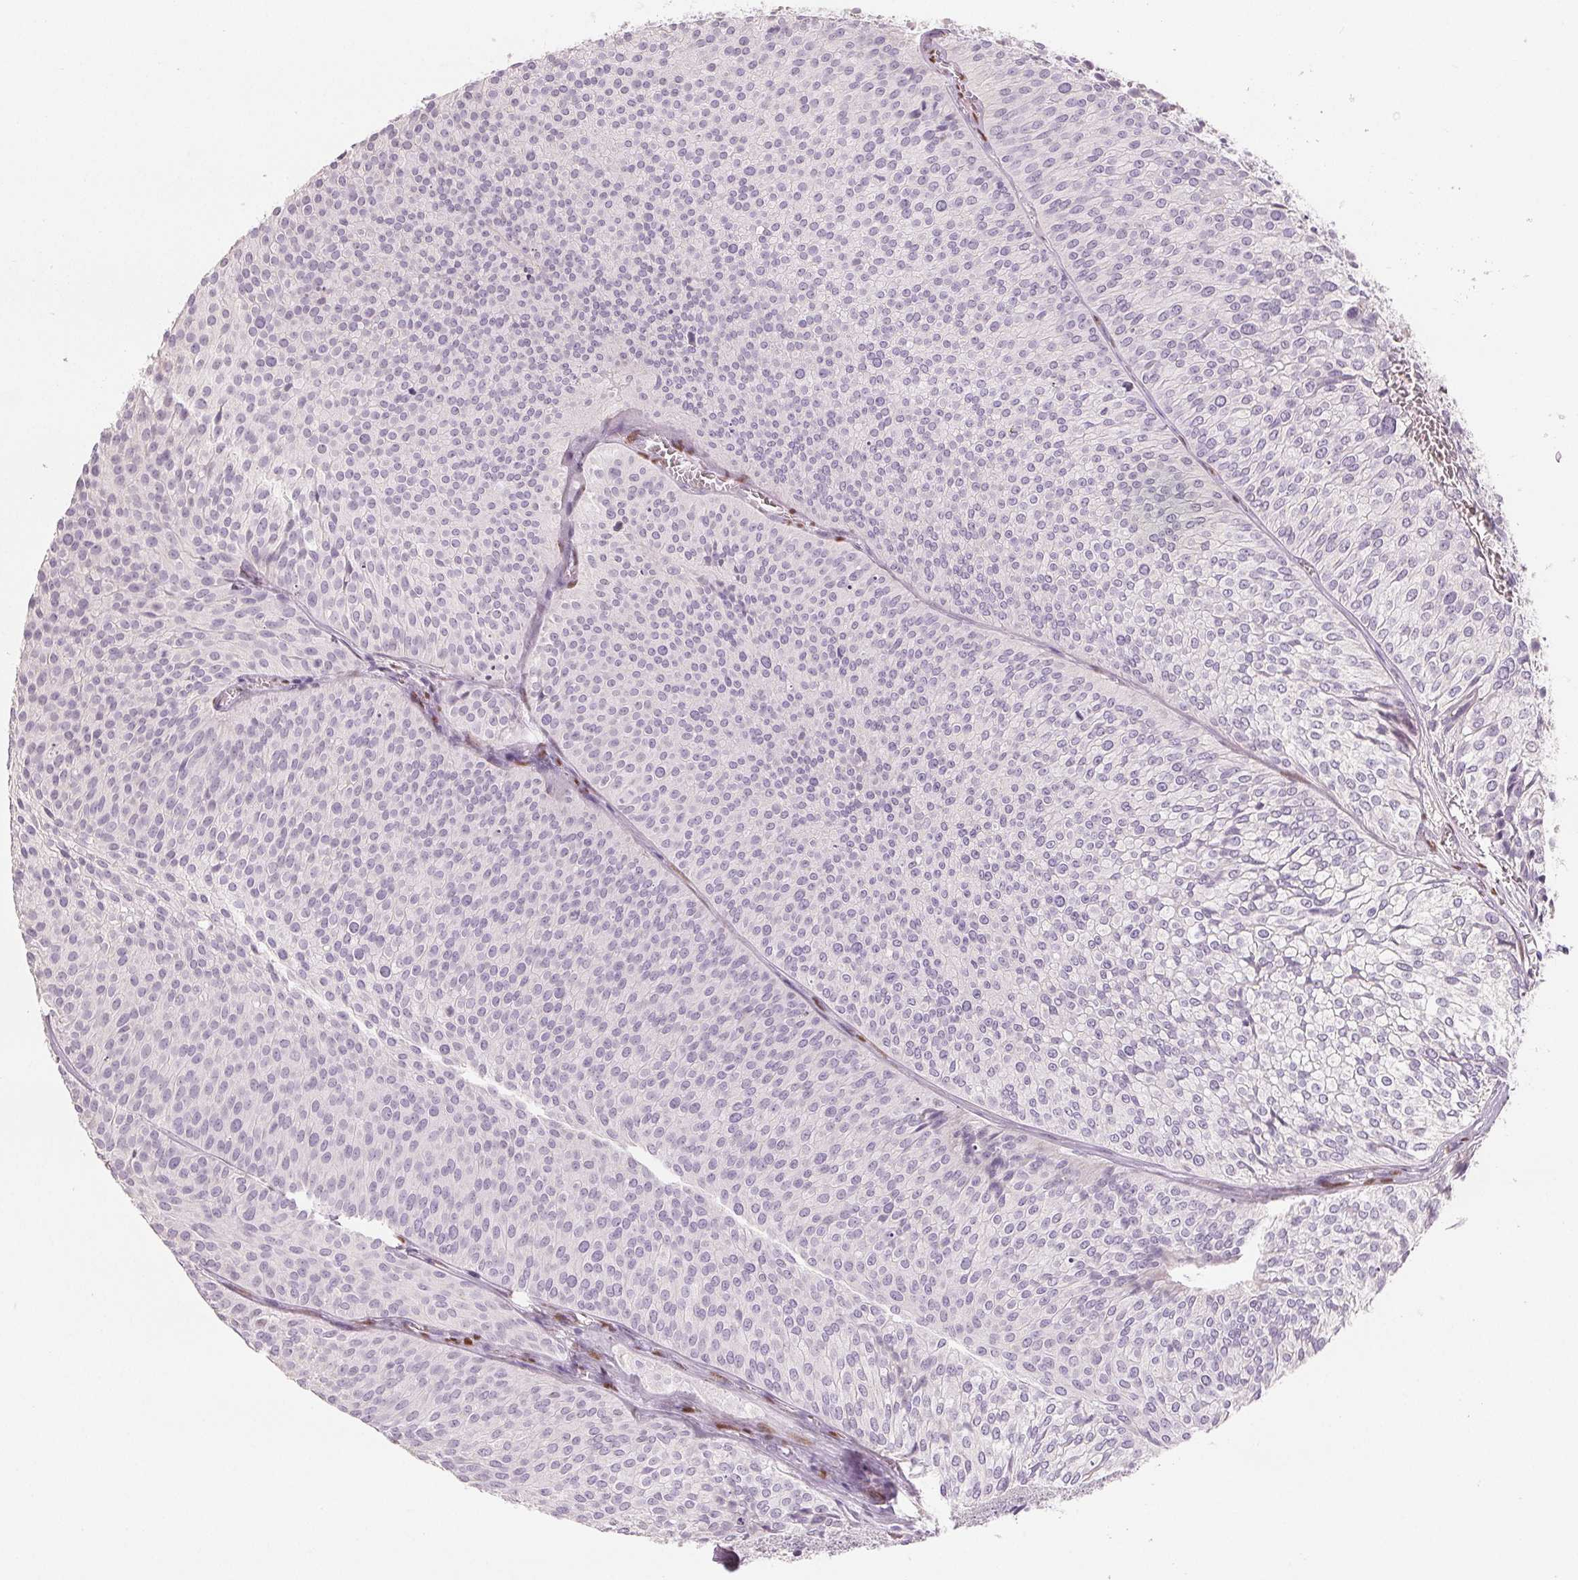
{"staining": {"intensity": "negative", "quantity": "none", "location": "none"}, "tissue": "urothelial cancer", "cell_type": "Tumor cells", "image_type": "cancer", "snomed": [{"axis": "morphology", "description": "Urothelial carcinoma, Low grade"}, {"axis": "topography", "description": "Urinary bladder"}], "caption": "Protein analysis of urothelial cancer shows no significant positivity in tumor cells.", "gene": "SMARCD3", "patient": {"sex": "male", "age": 91}}